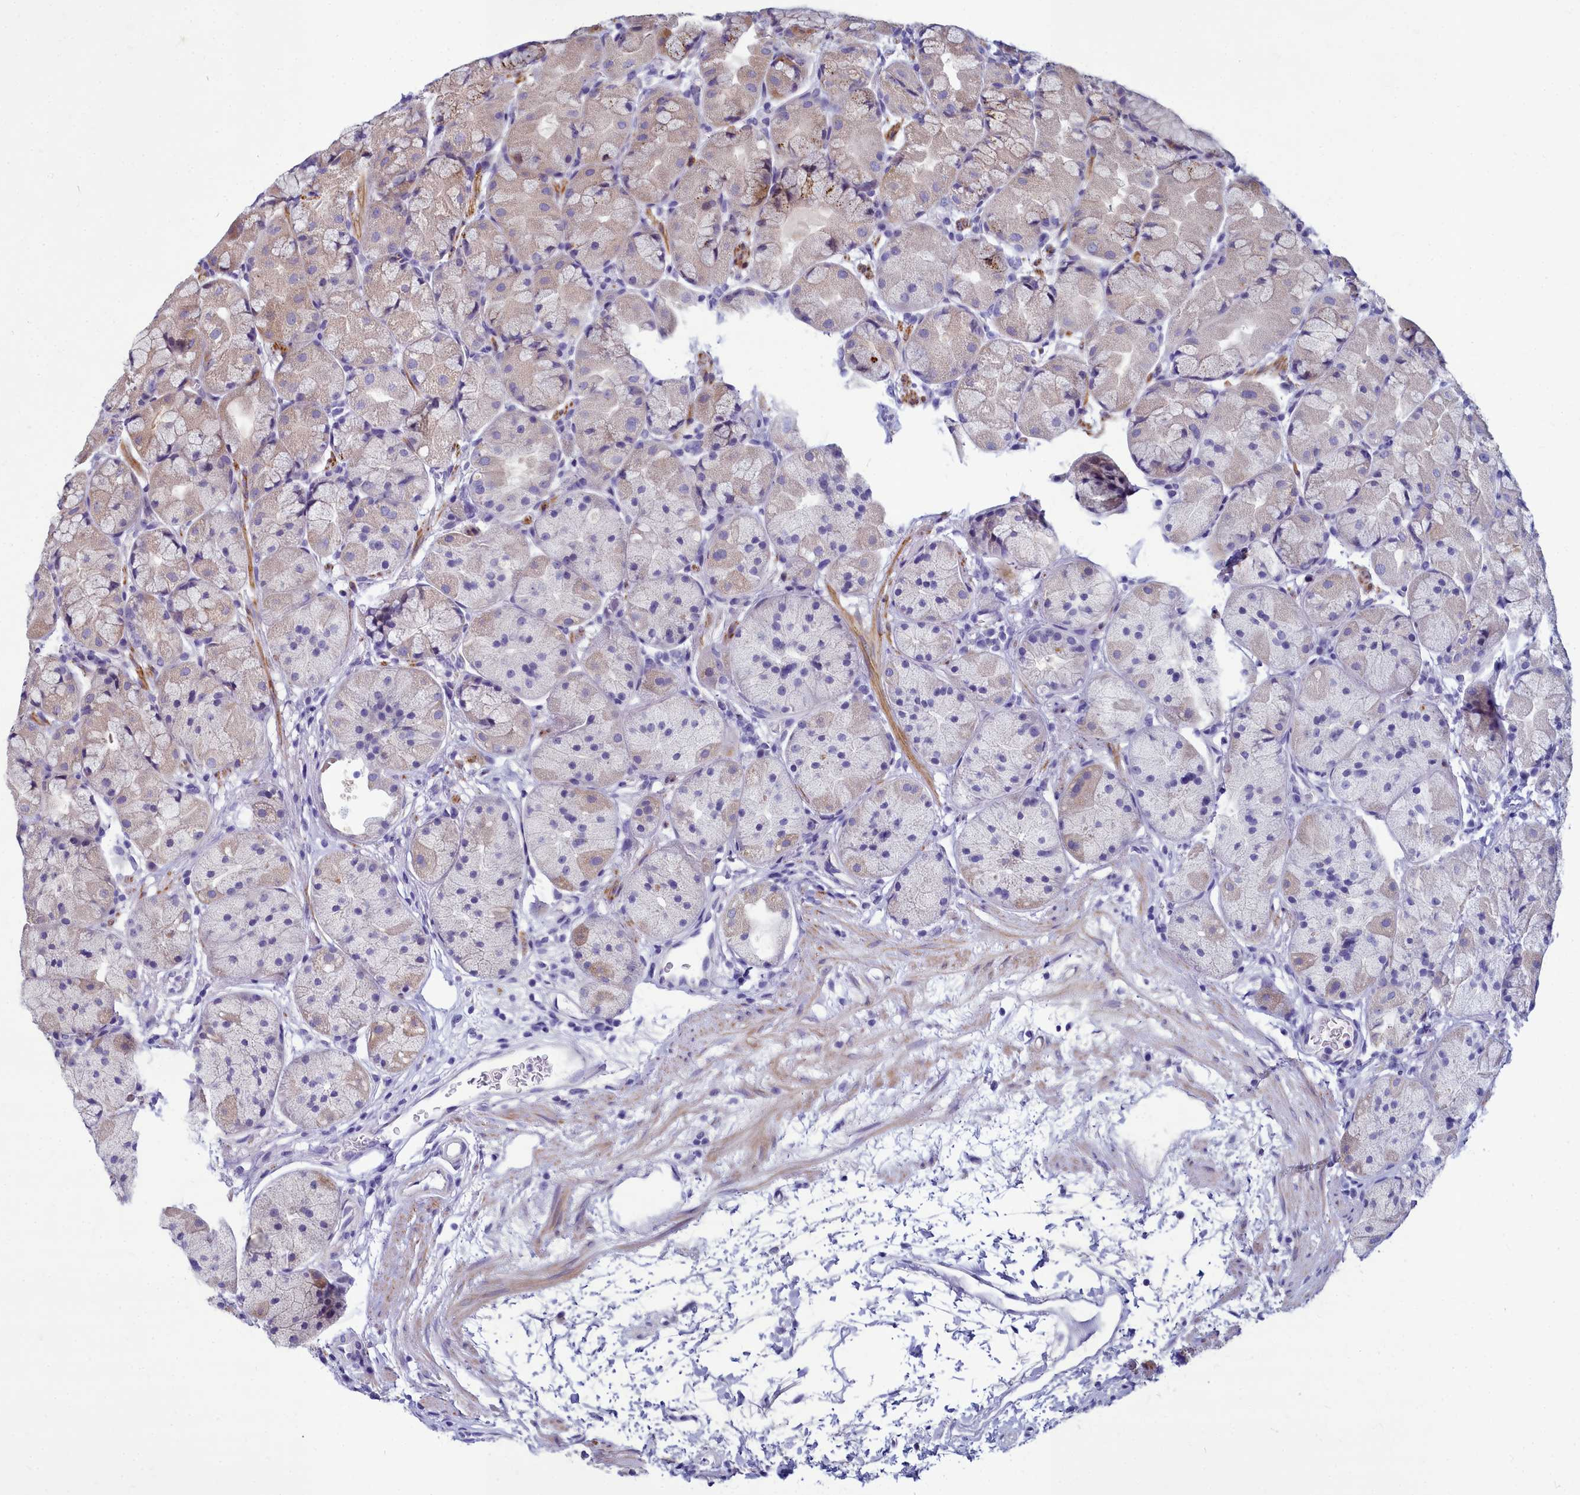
{"staining": {"intensity": "weak", "quantity": "<25%", "location": "cytoplasmic/membranous"}, "tissue": "stomach", "cell_type": "Glandular cells", "image_type": "normal", "snomed": [{"axis": "morphology", "description": "Normal tissue, NOS"}, {"axis": "topography", "description": "Stomach"}], "caption": "The photomicrograph reveals no significant expression in glandular cells of stomach.", "gene": "SMPD4", "patient": {"sex": "male", "age": 57}}